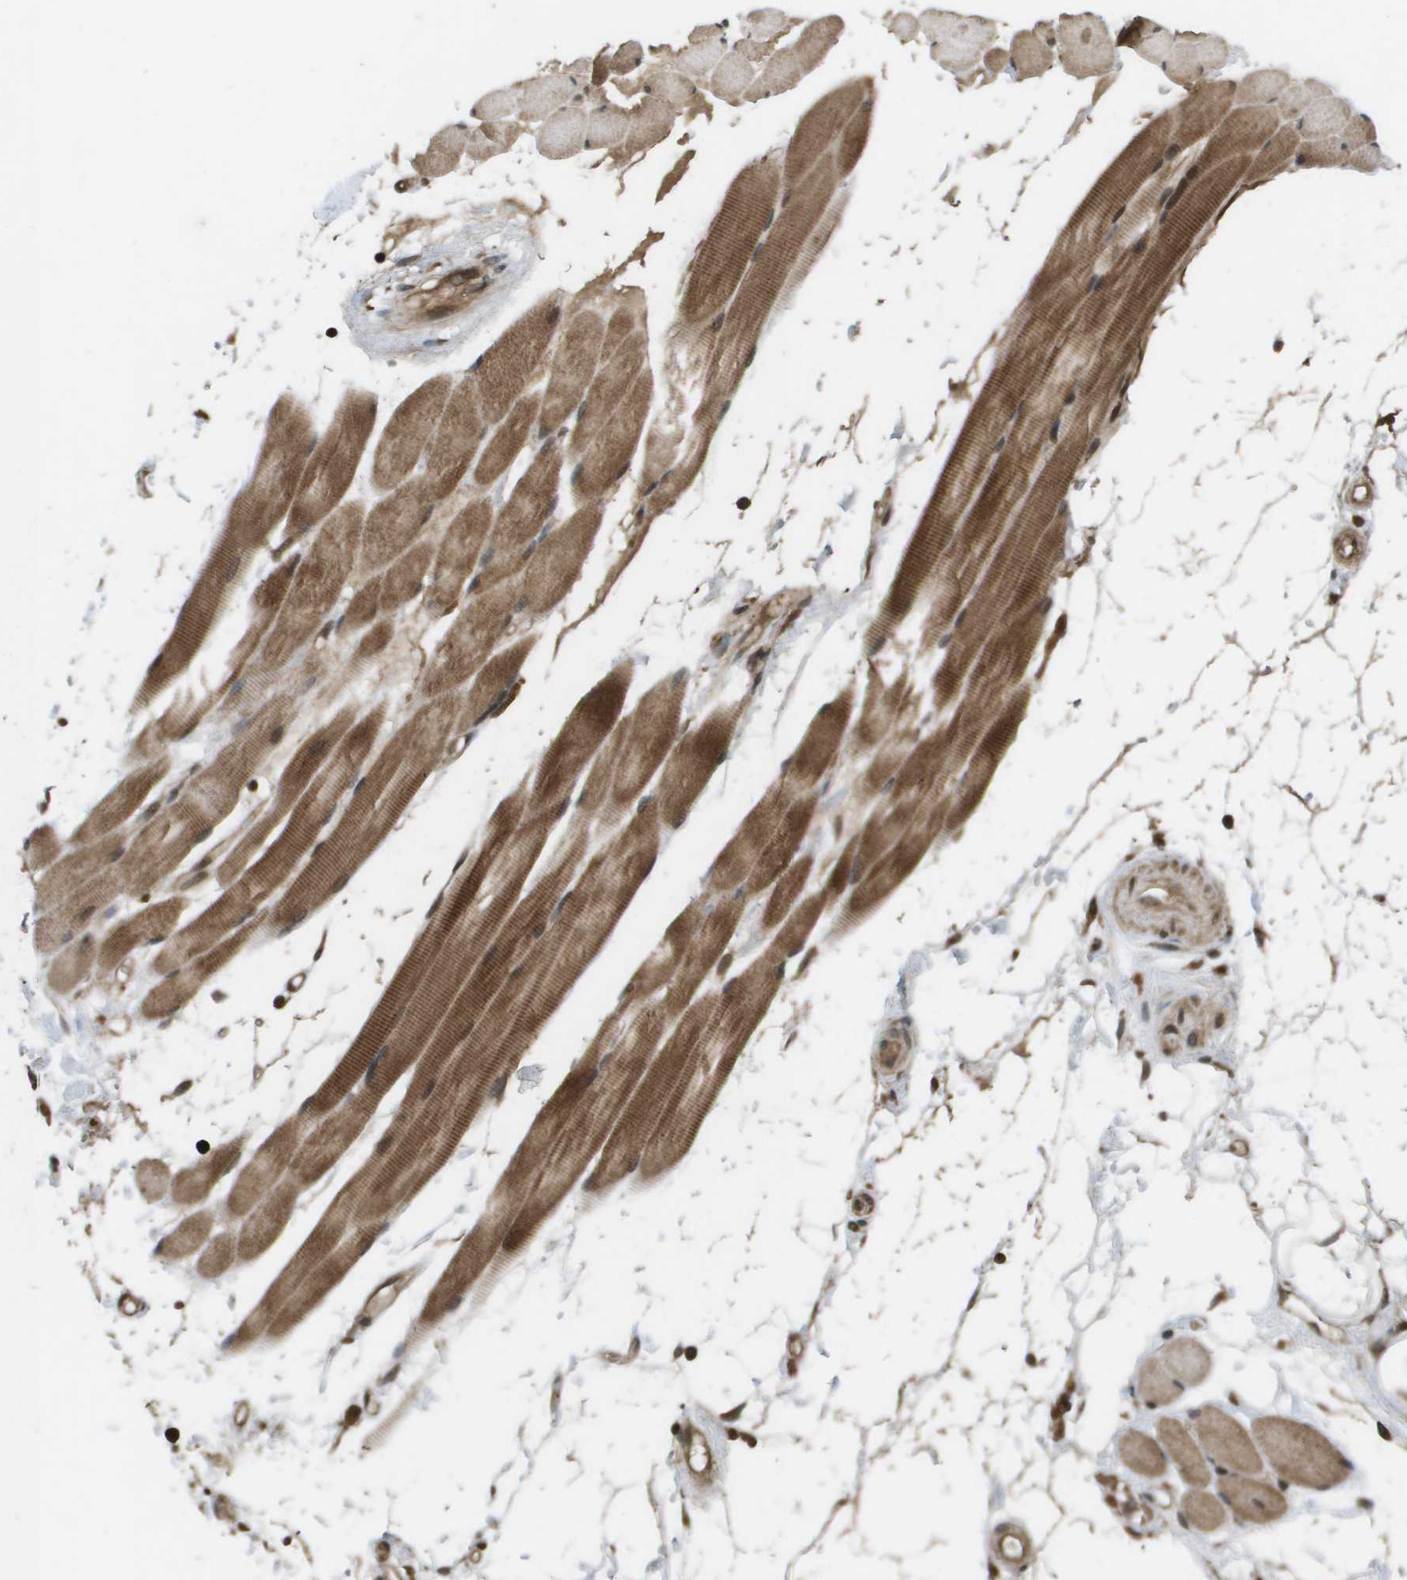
{"staining": {"intensity": "moderate", "quantity": ">75%", "location": "cytoplasmic/membranous"}, "tissue": "skeletal muscle", "cell_type": "Myocytes", "image_type": "normal", "snomed": [{"axis": "morphology", "description": "Normal tissue, NOS"}, {"axis": "topography", "description": "Skeletal muscle"}, {"axis": "topography", "description": "Peripheral nerve tissue"}], "caption": "Immunohistochemistry (DAB (3,3'-diaminobenzidine)) staining of unremarkable human skeletal muscle shows moderate cytoplasmic/membranous protein positivity in about >75% of myocytes. Nuclei are stained in blue.", "gene": "KIF11", "patient": {"sex": "female", "age": 84}}